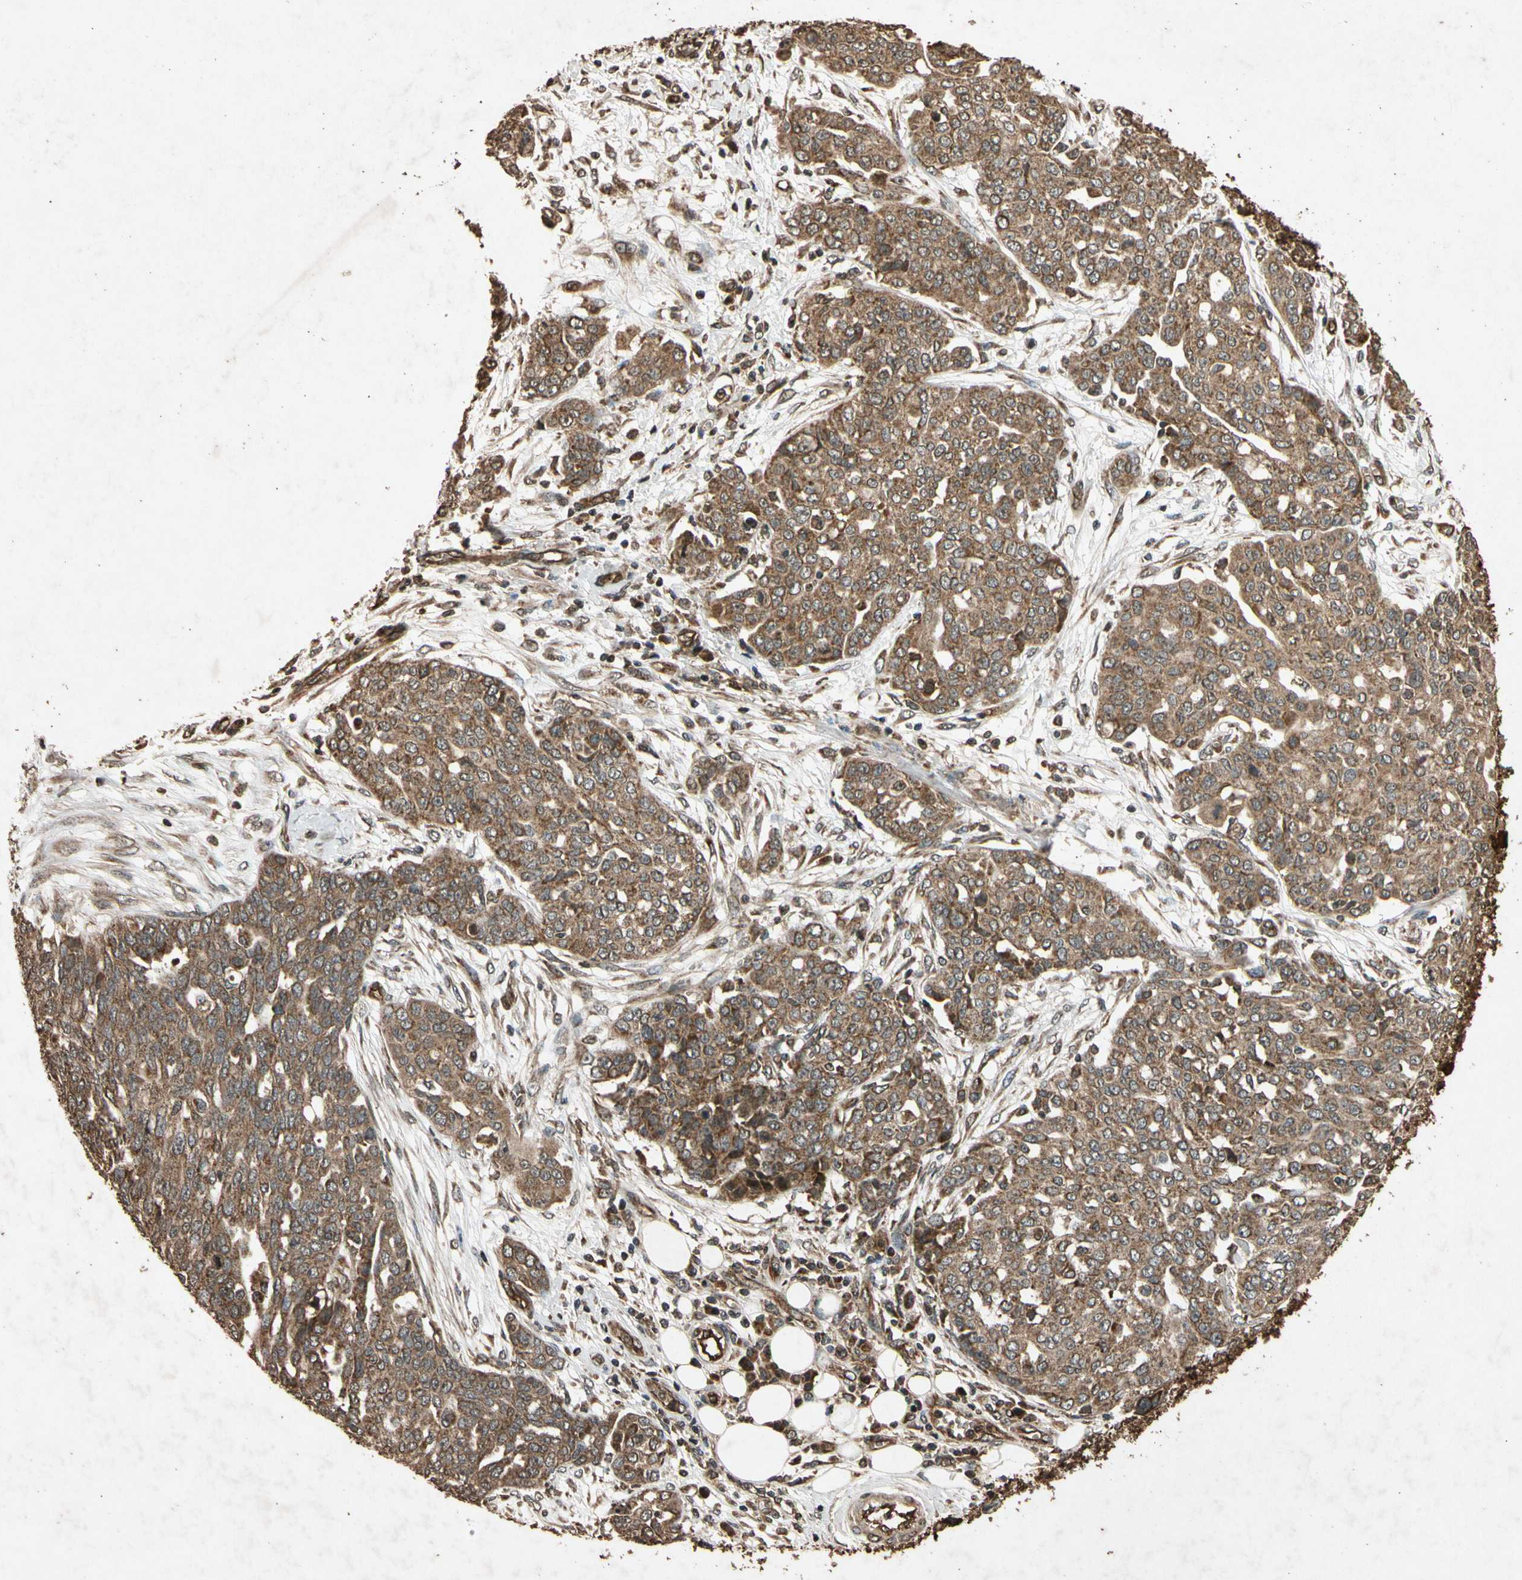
{"staining": {"intensity": "moderate", "quantity": ">75%", "location": "cytoplasmic/membranous"}, "tissue": "ovarian cancer", "cell_type": "Tumor cells", "image_type": "cancer", "snomed": [{"axis": "morphology", "description": "Cystadenocarcinoma, serous, NOS"}, {"axis": "topography", "description": "Soft tissue"}, {"axis": "topography", "description": "Ovary"}], "caption": "Protein expression by immunohistochemistry exhibits moderate cytoplasmic/membranous expression in approximately >75% of tumor cells in ovarian cancer. (Stains: DAB (3,3'-diaminobenzidine) in brown, nuclei in blue, Microscopy: brightfield microscopy at high magnification).", "gene": "TXN2", "patient": {"sex": "female", "age": 57}}